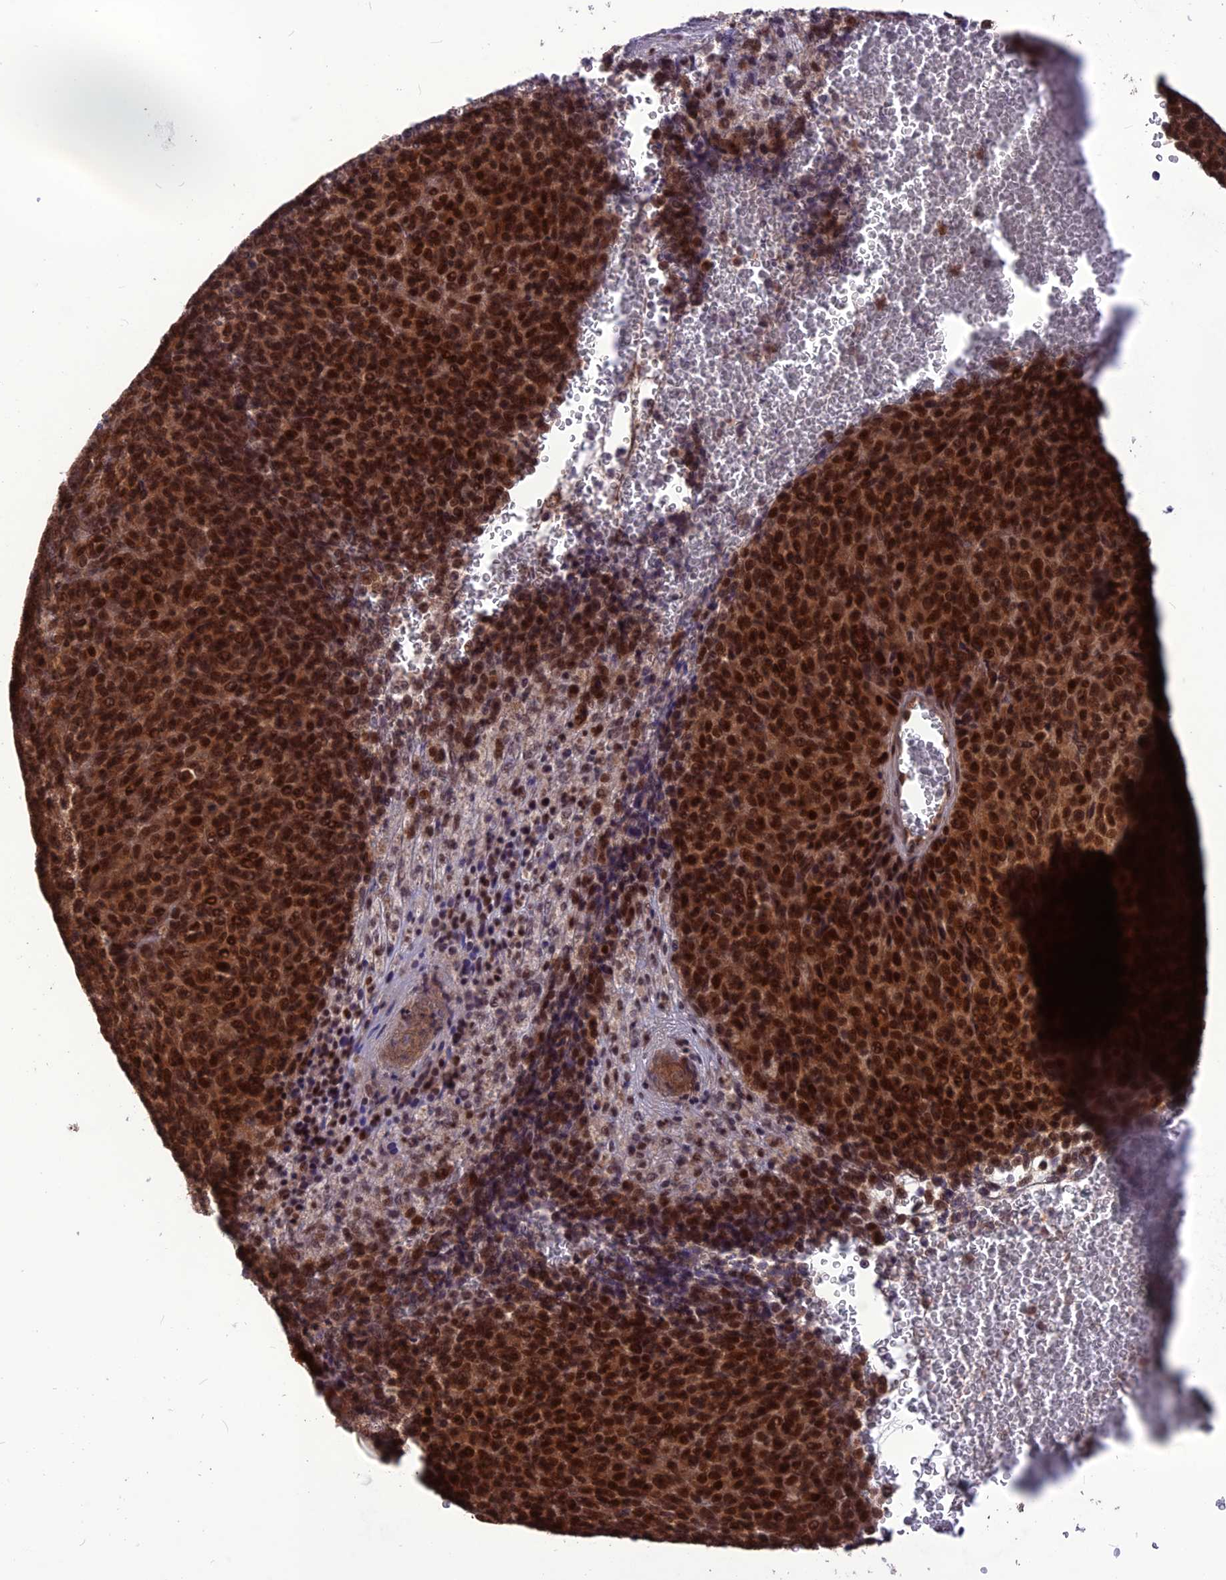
{"staining": {"intensity": "strong", "quantity": ">75%", "location": "cytoplasmic/membranous,nuclear"}, "tissue": "melanoma", "cell_type": "Tumor cells", "image_type": "cancer", "snomed": [{"axis": "morphology", "description": "Malignant melanoma, Metastatic site"}, {"axis": "topography", "description": "Brain"}], "caption": "A brown stain labels strong cytoplasmic/membranous and nuclear positivity of a protein in human malignant melanoma (metastatic site) tumor cells.", "gene": "DIS3", "patient": {"sex": "female", "age": 56}}